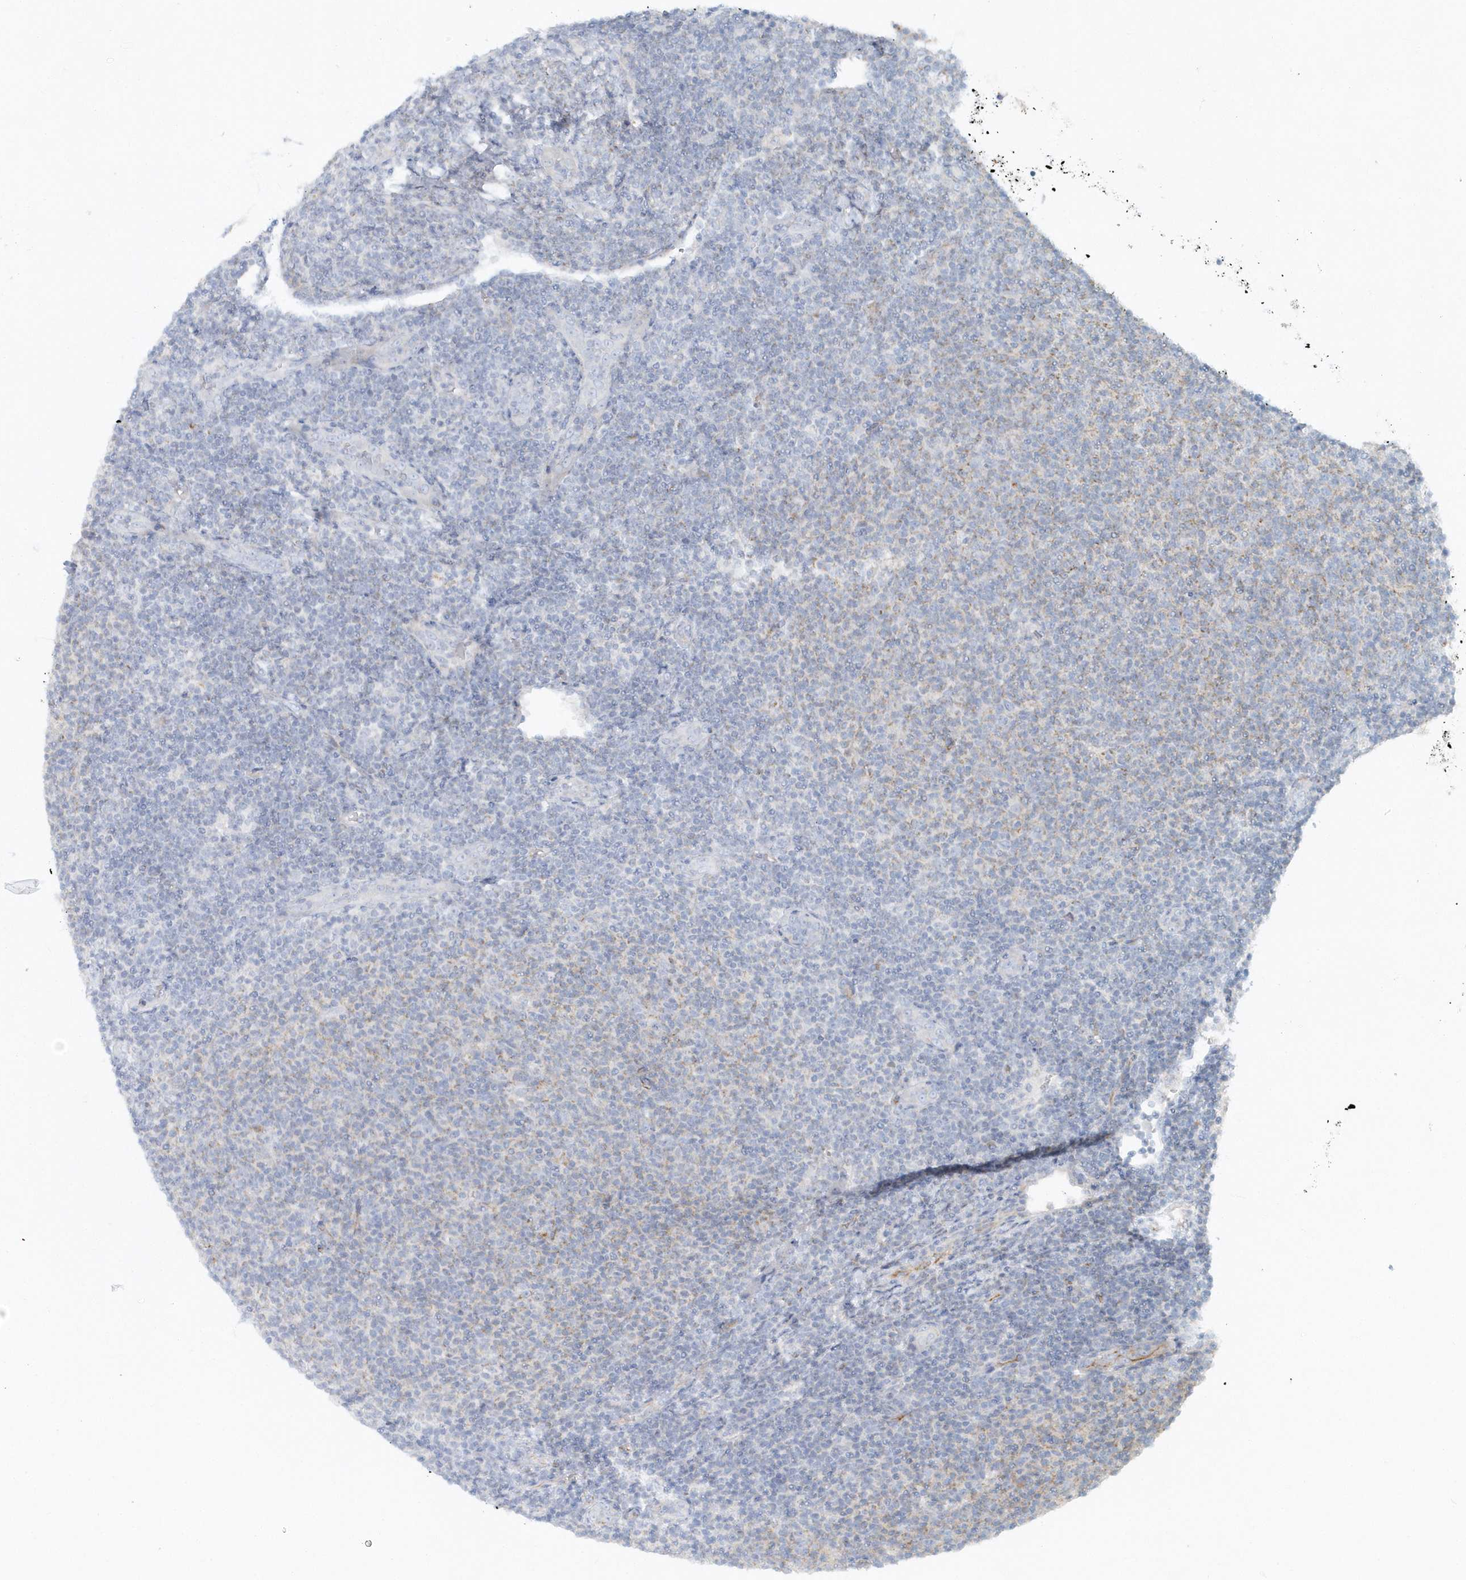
{"staining": {"intensity": "weak", "quantity": "25%-75%", "location": "cytoplasmic/membranous"}, "tissue": "lymphoma", "cell_type": "Tumor cells", "image_type": "cancer", "snomed": [{"axis": "morphology", "description": "Malignant lymphoma, non-Hodgkin's type, Low grade"}, {"axis": "topography", "description": "Lymph node"}], "caption": "Immunohistochemistry (IHC) histopathology image of neoplastic tissue: lymphoma stained using immunohistochemistry reveals low levels of weak protein expression localized specifically in the cytoplasmic/membranous of tumor cells, appearing as a cytoplasmic/membranous brown color.", "gene": "DNAH1", "patient": {"sex": "male", "age": 66}}